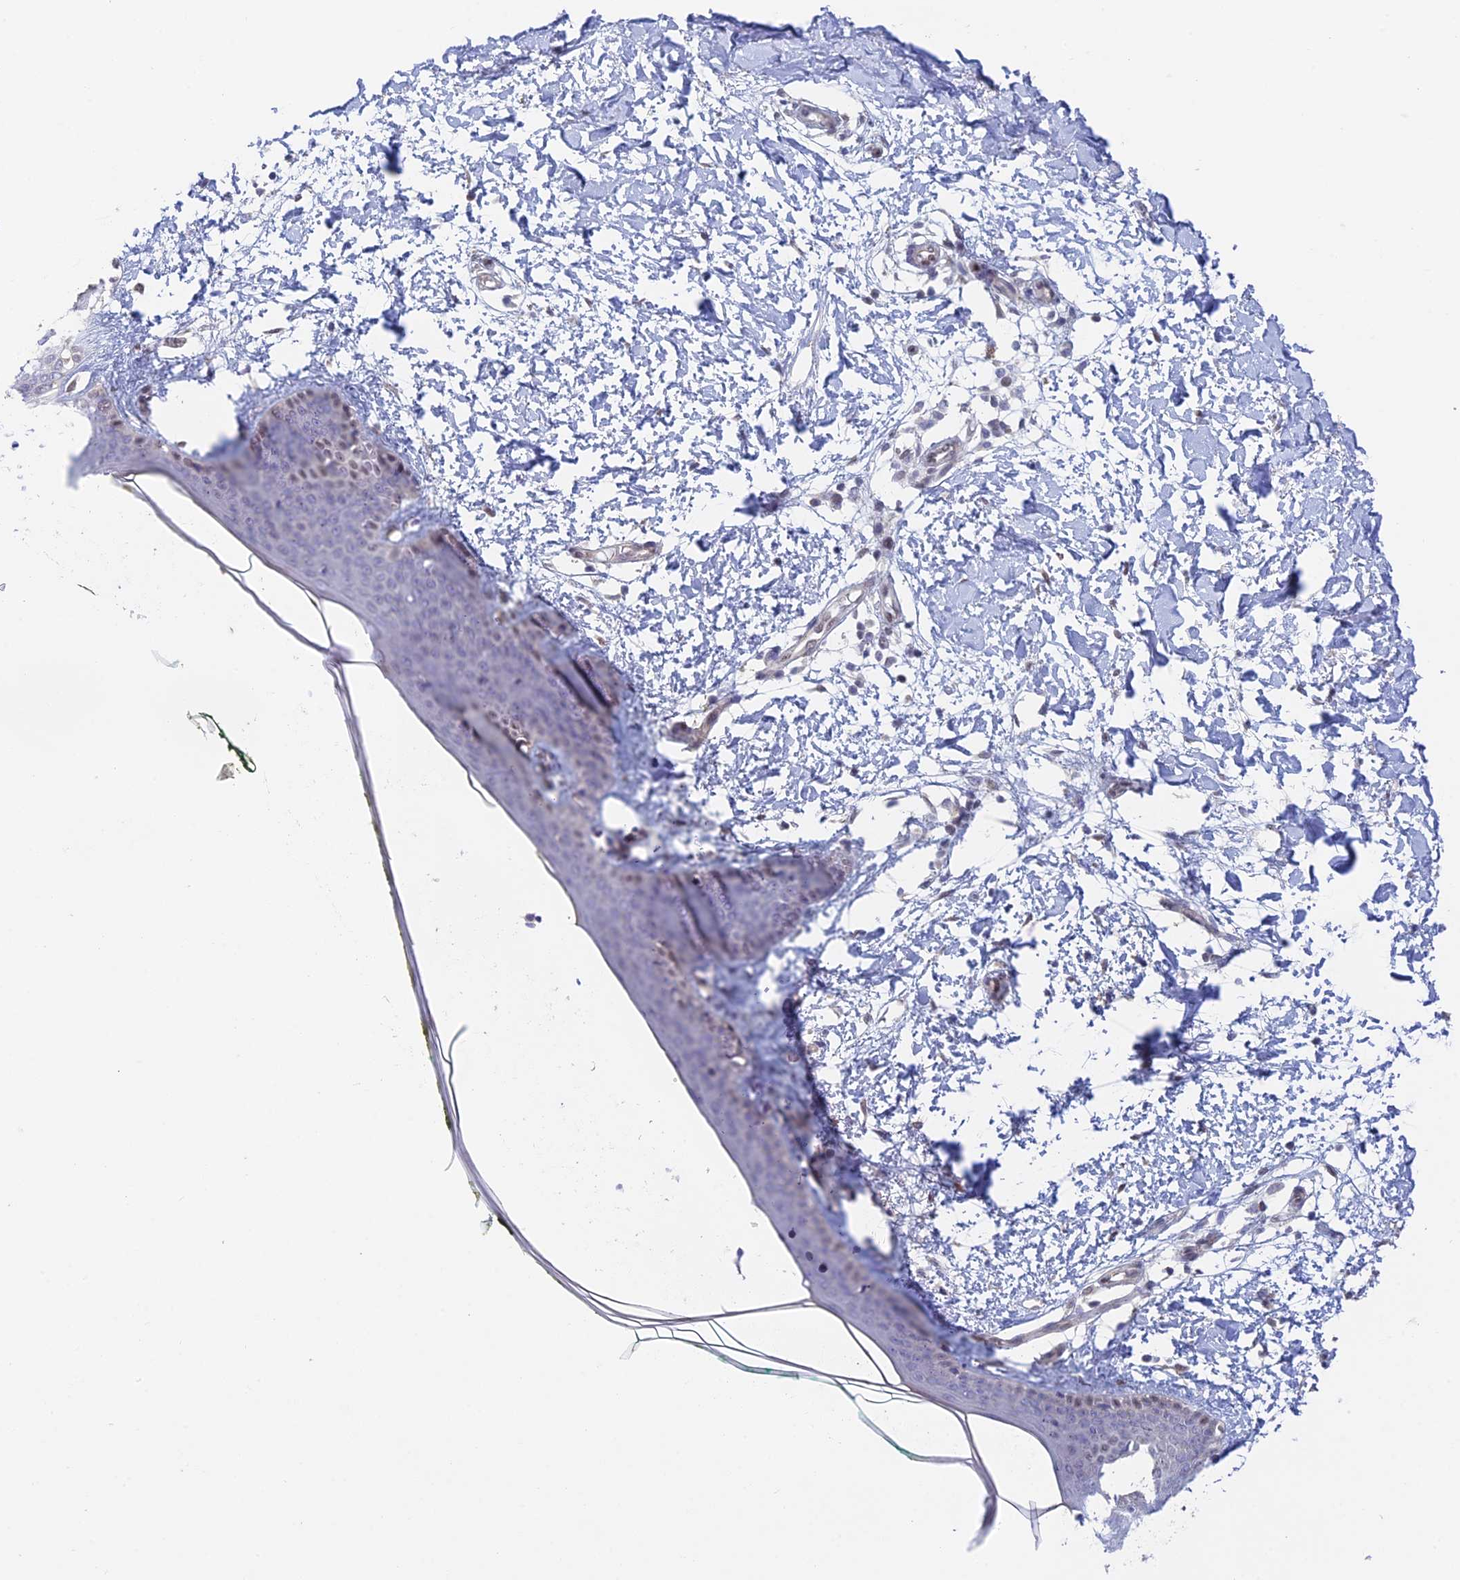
{"staining": {"intensity": "weak", "quantity": ">75%", "location": "cytoplasmic/membranous,nuclear"}, "tissue": "skin", "cell_type": "Fibroblasts", "image_type": "normal", "snomed": [{"axis": "morphology", "description": "Normal tissue, NOS"}, {"axis": "topography", "description": "Skin"}], "caption": "This histopathology image shows normal skin stained with IHC to label a protein in brown. The cytoplasmic/membranous,nuclear of fibroblasts show weak positivity for the protein. Nuclei are counter-stained blue.", "gene": "MRPL17", "patient": {"sex": "female", "age": 34}}